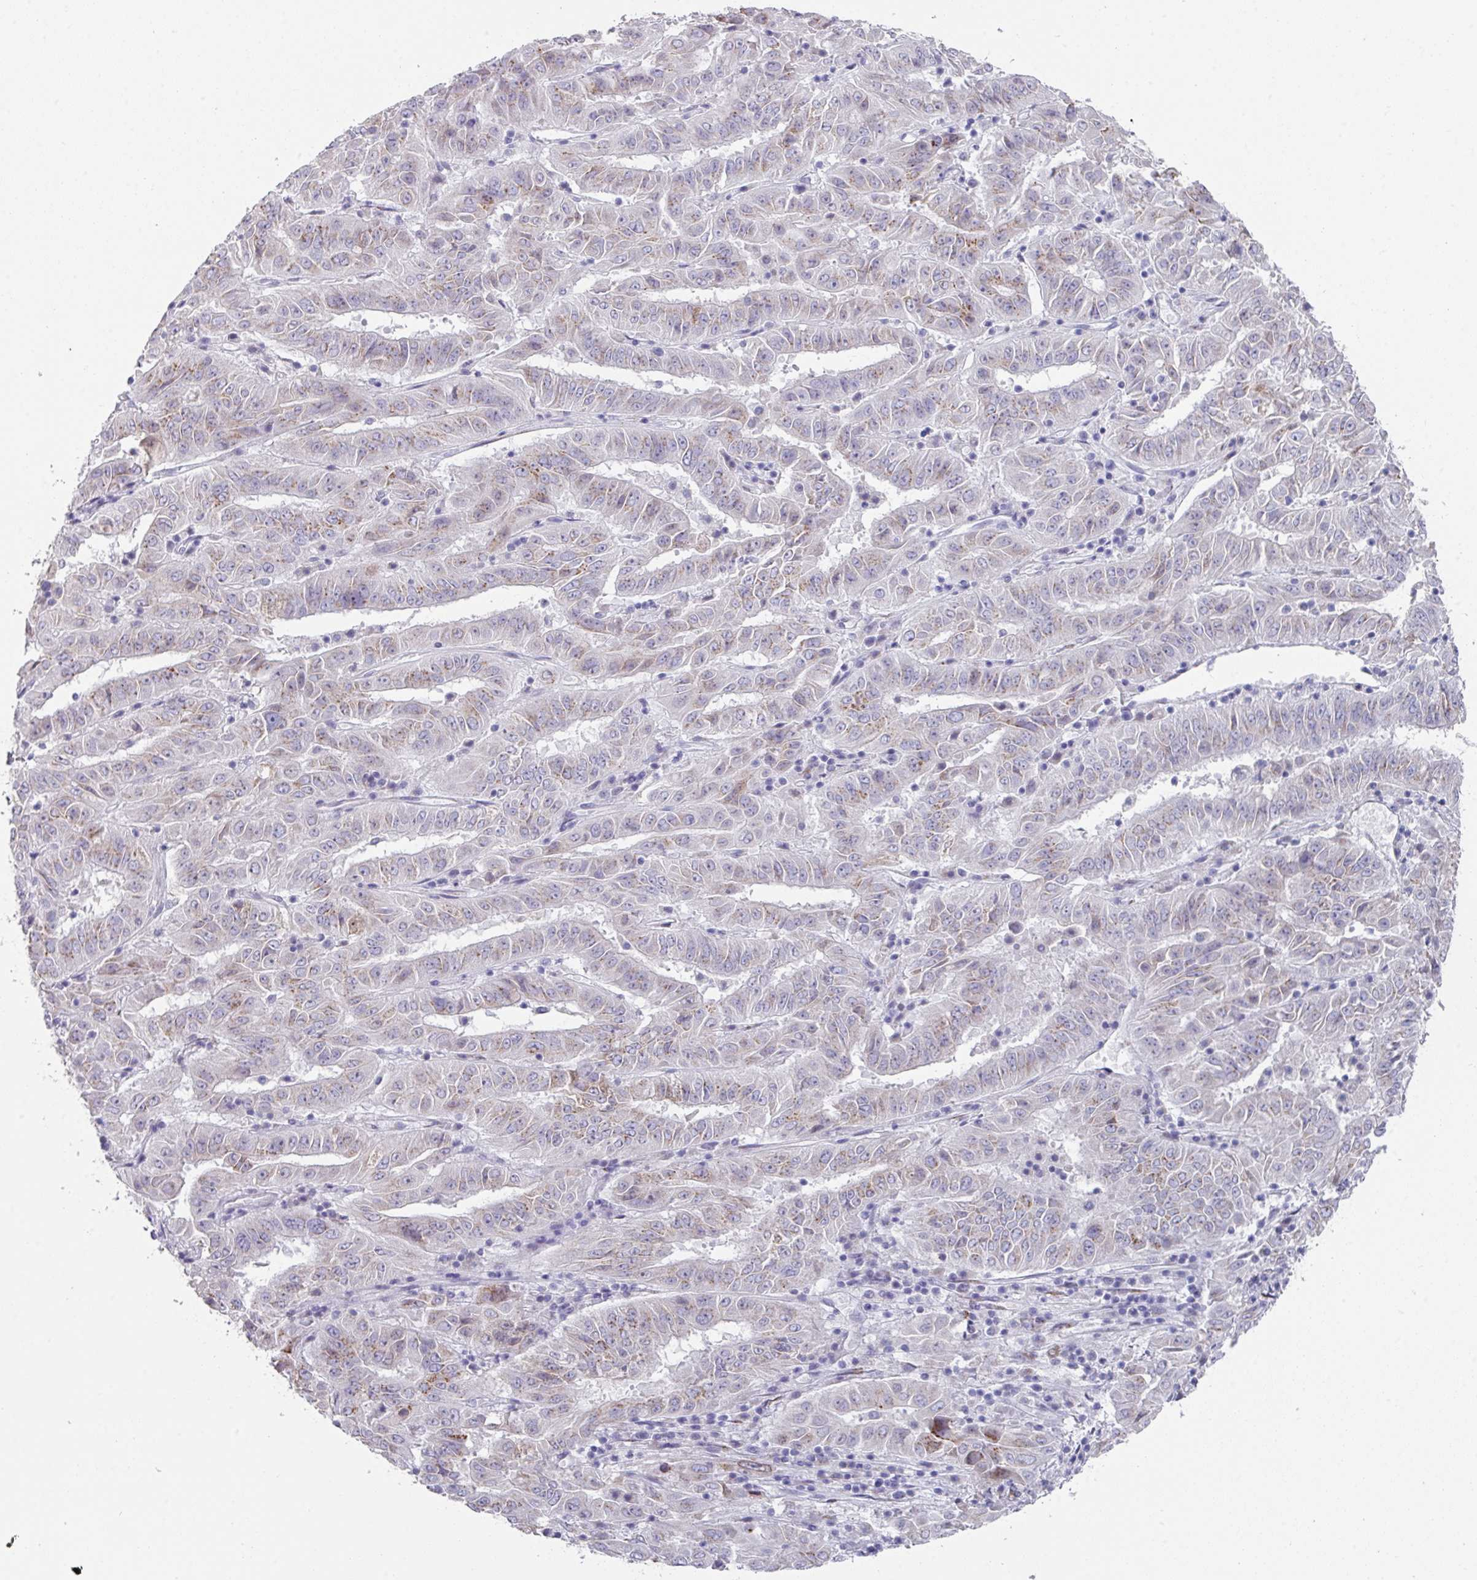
{"staining": {"intensity": "weak", "quantity": "25%-75%", "location": "cytoplasmic/membranous"}, "tissue": "pancreatic cancer", "cell_type": "Tumor cells", "image_type": "cancer", "snomed": [{"axis": "morphology", "description": "Adenocarcinoma, NOS"}, {"axis": "topography", "description": "Pancreas"}], "caption": "Brown immunohistochemical staining in human pancreatic adenocarcinoma reveals weak cytoplasmic/membranous positivity in about 25%-75% of tumor cells.", "gene": "VKORC1L1", "patient": {"sex": "male", "age": 63}}